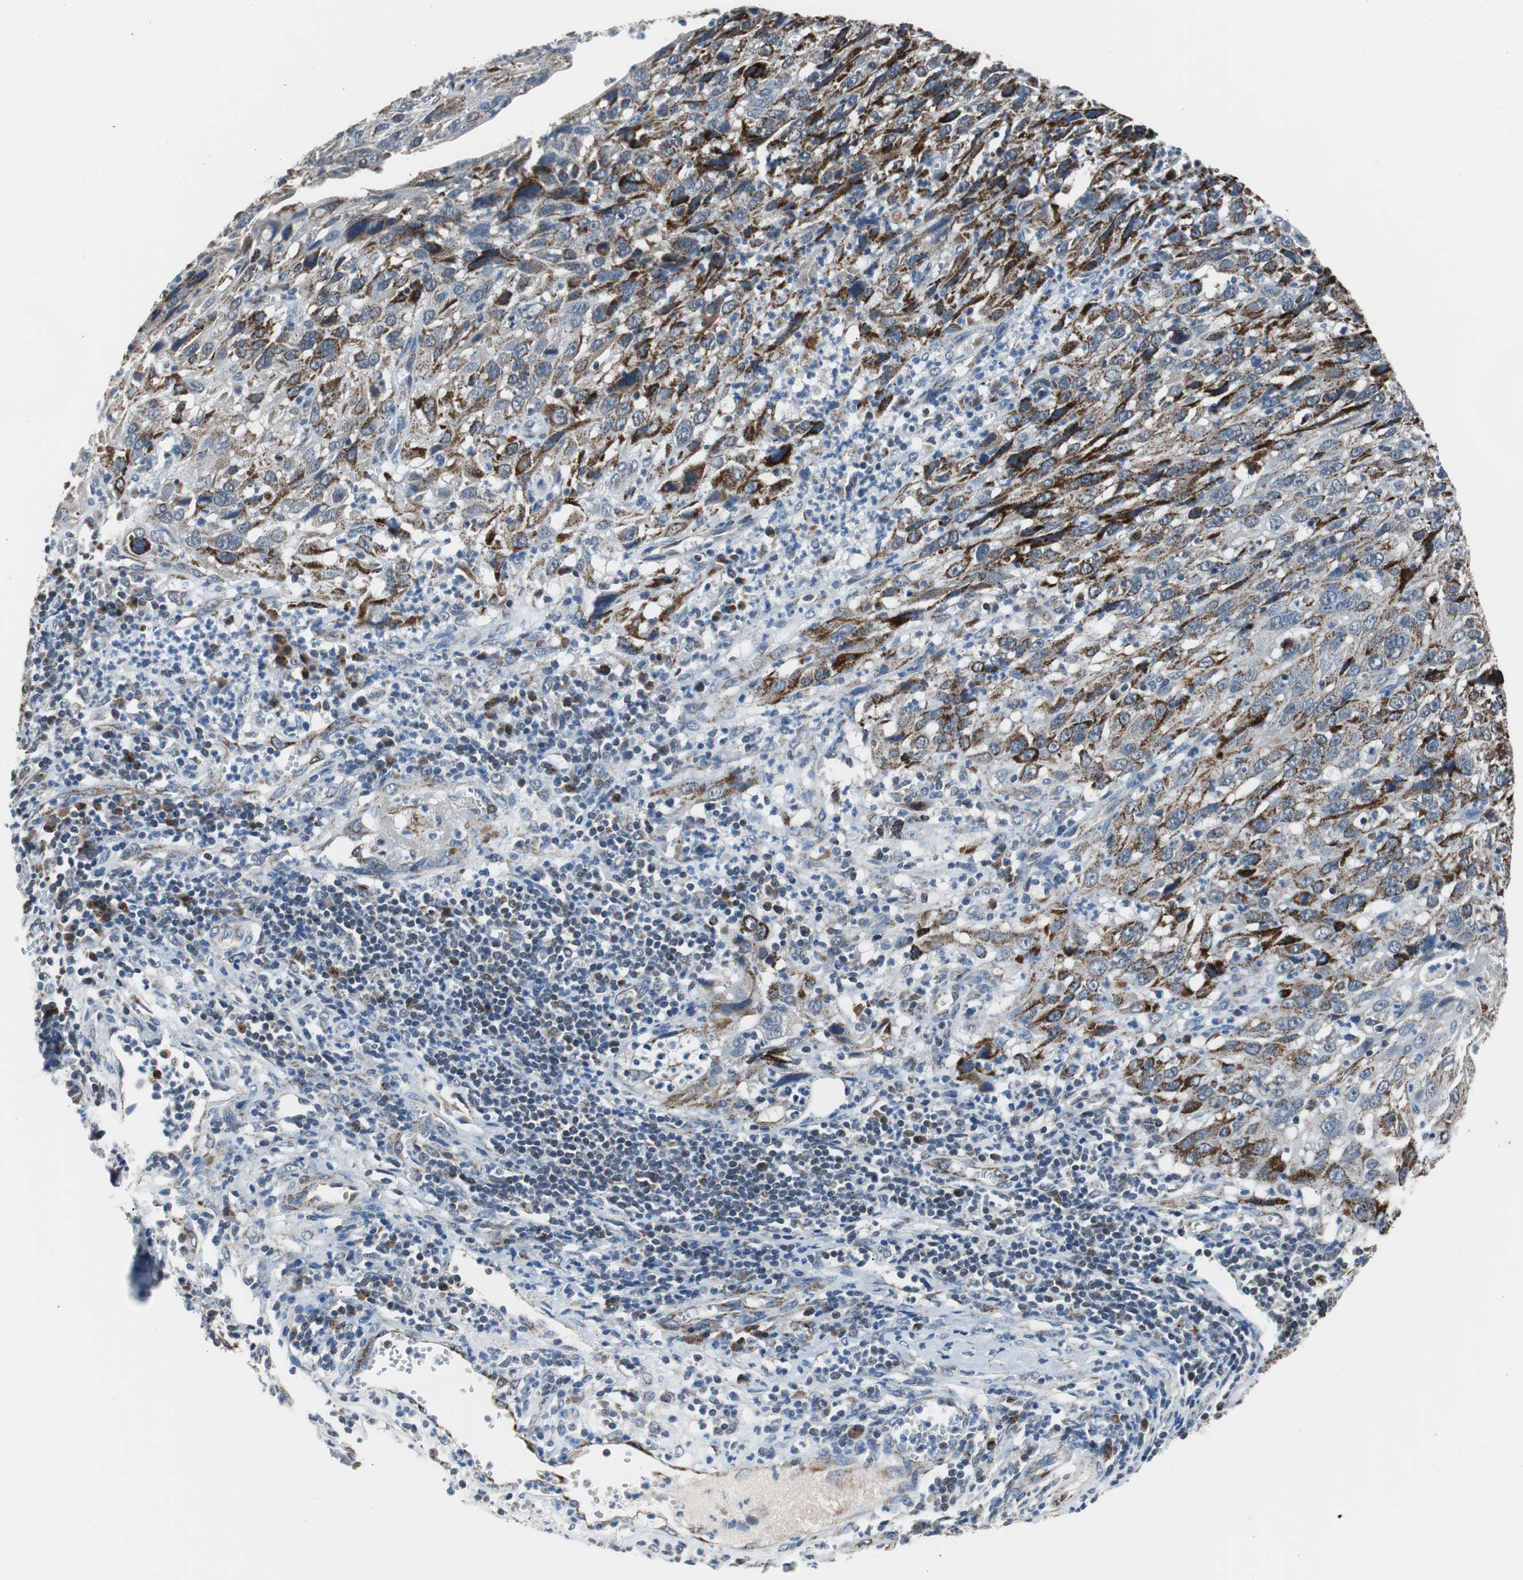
{"staining": {"intensity": "moderate", "quantity": "25%-75%", "location": "cytoplasmic/membranous"}, "tissue": "cervical cancer", "cell_type": "Tumor cells", "image_type": "cancer", "snomed": [{"axis": "morphology", "description": "Squamous cell carcinoma, NOS"}, {"axis": "topography", "description": "Cervix"}], "caption": "The histopathology image shows staining of cervical cancer, revealing moderate cytoplasmic/membranous protein expression (brown color) within tumor cells.", "gene": "PITRM1", "patient": {"sex": "female", "age": 32}}